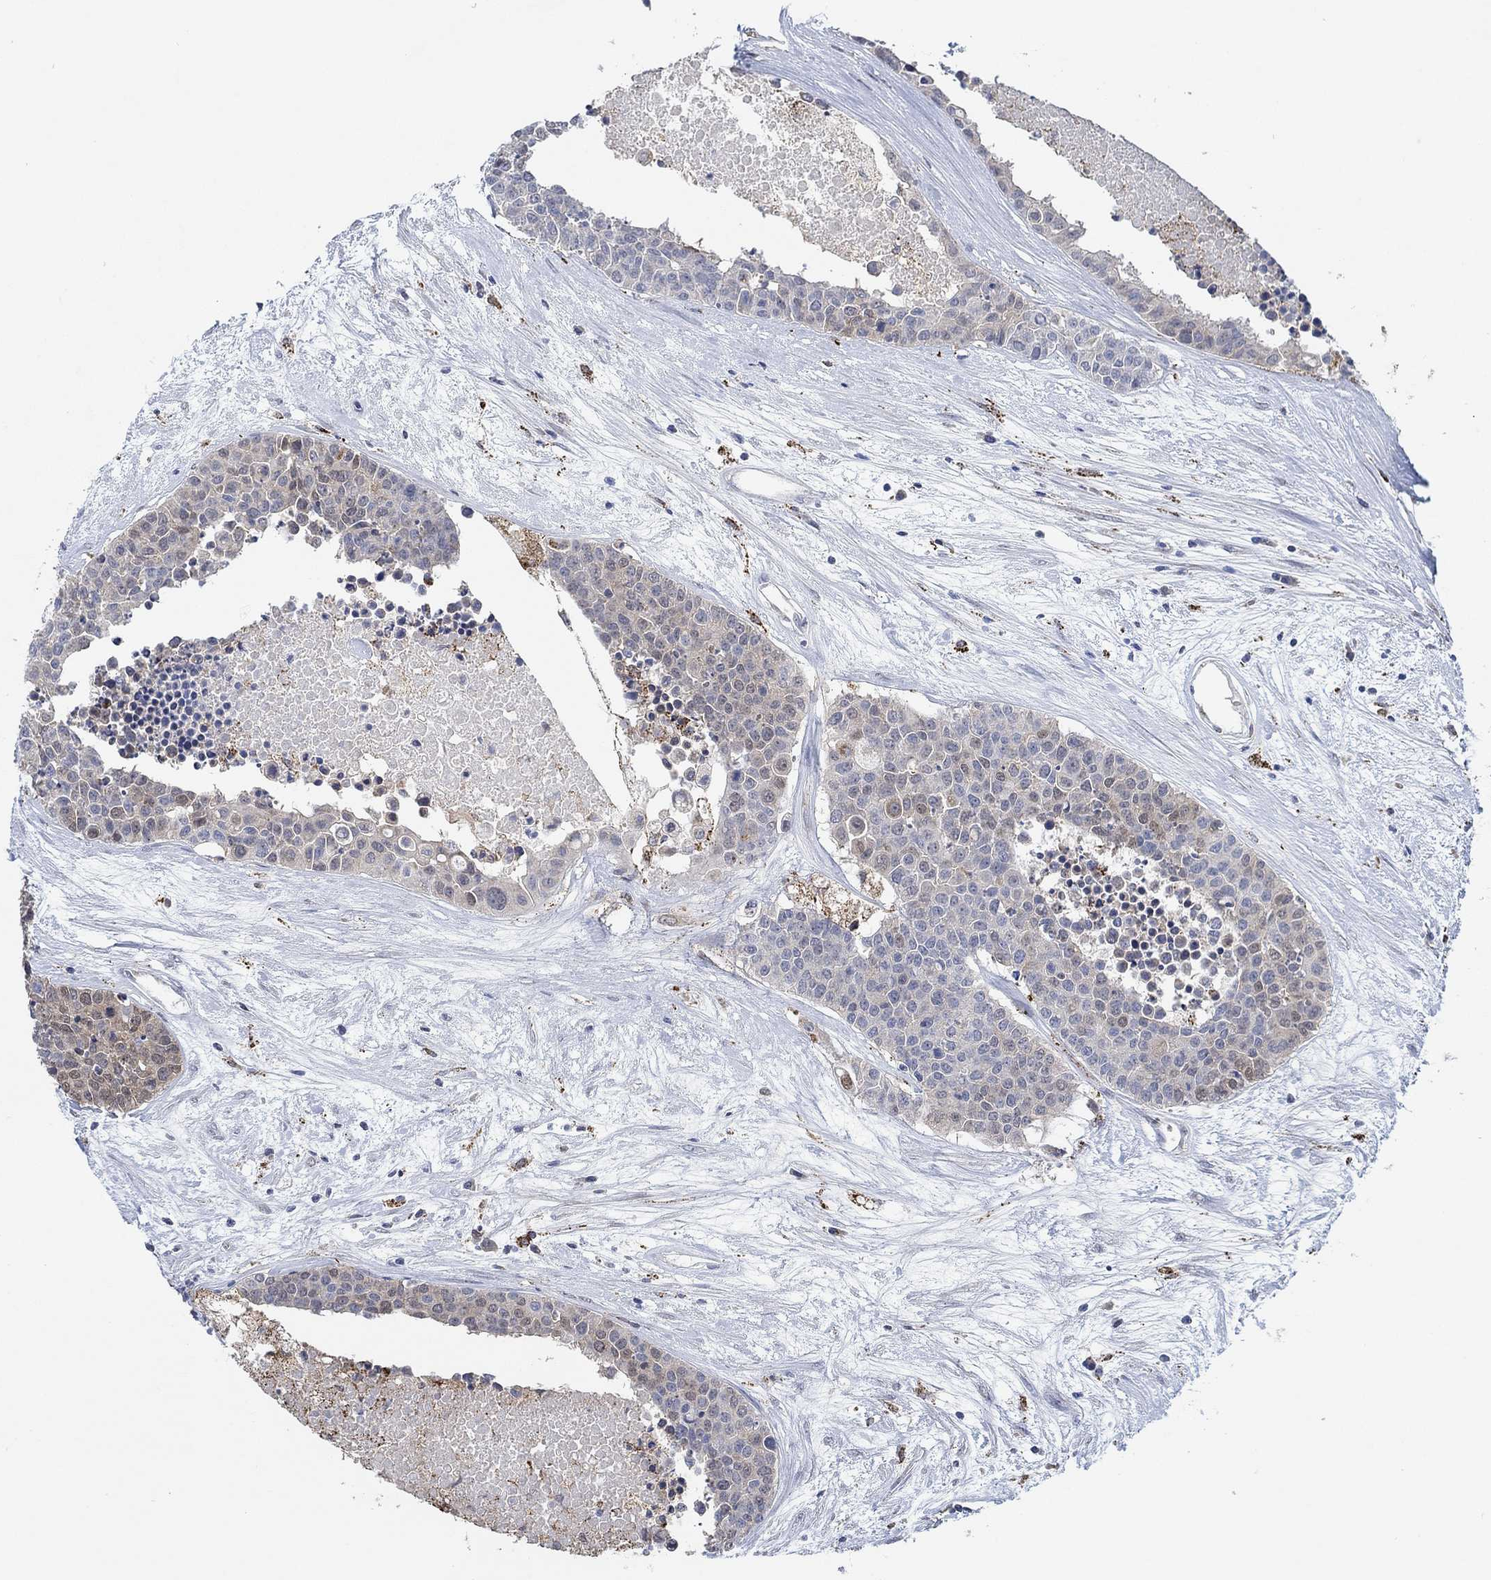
{"staining": {"intensity": "weak", "quantity": "<25%", "location": "cytoplasmic/membranous"}, "tissue": "carcinoid", "cell_type": "Tumor cells", "image_type": "cancer", "snomed": [{"axis": "morphology", "description": "Carcinoid, malignant, NOS"}, {"axis": "topography", "description": "Colon"}], "caption": "There is no significant staining in tumor cells of carcinoid.", "gene": "MPP1", "patient": {"sex": "male", "age": 81}}